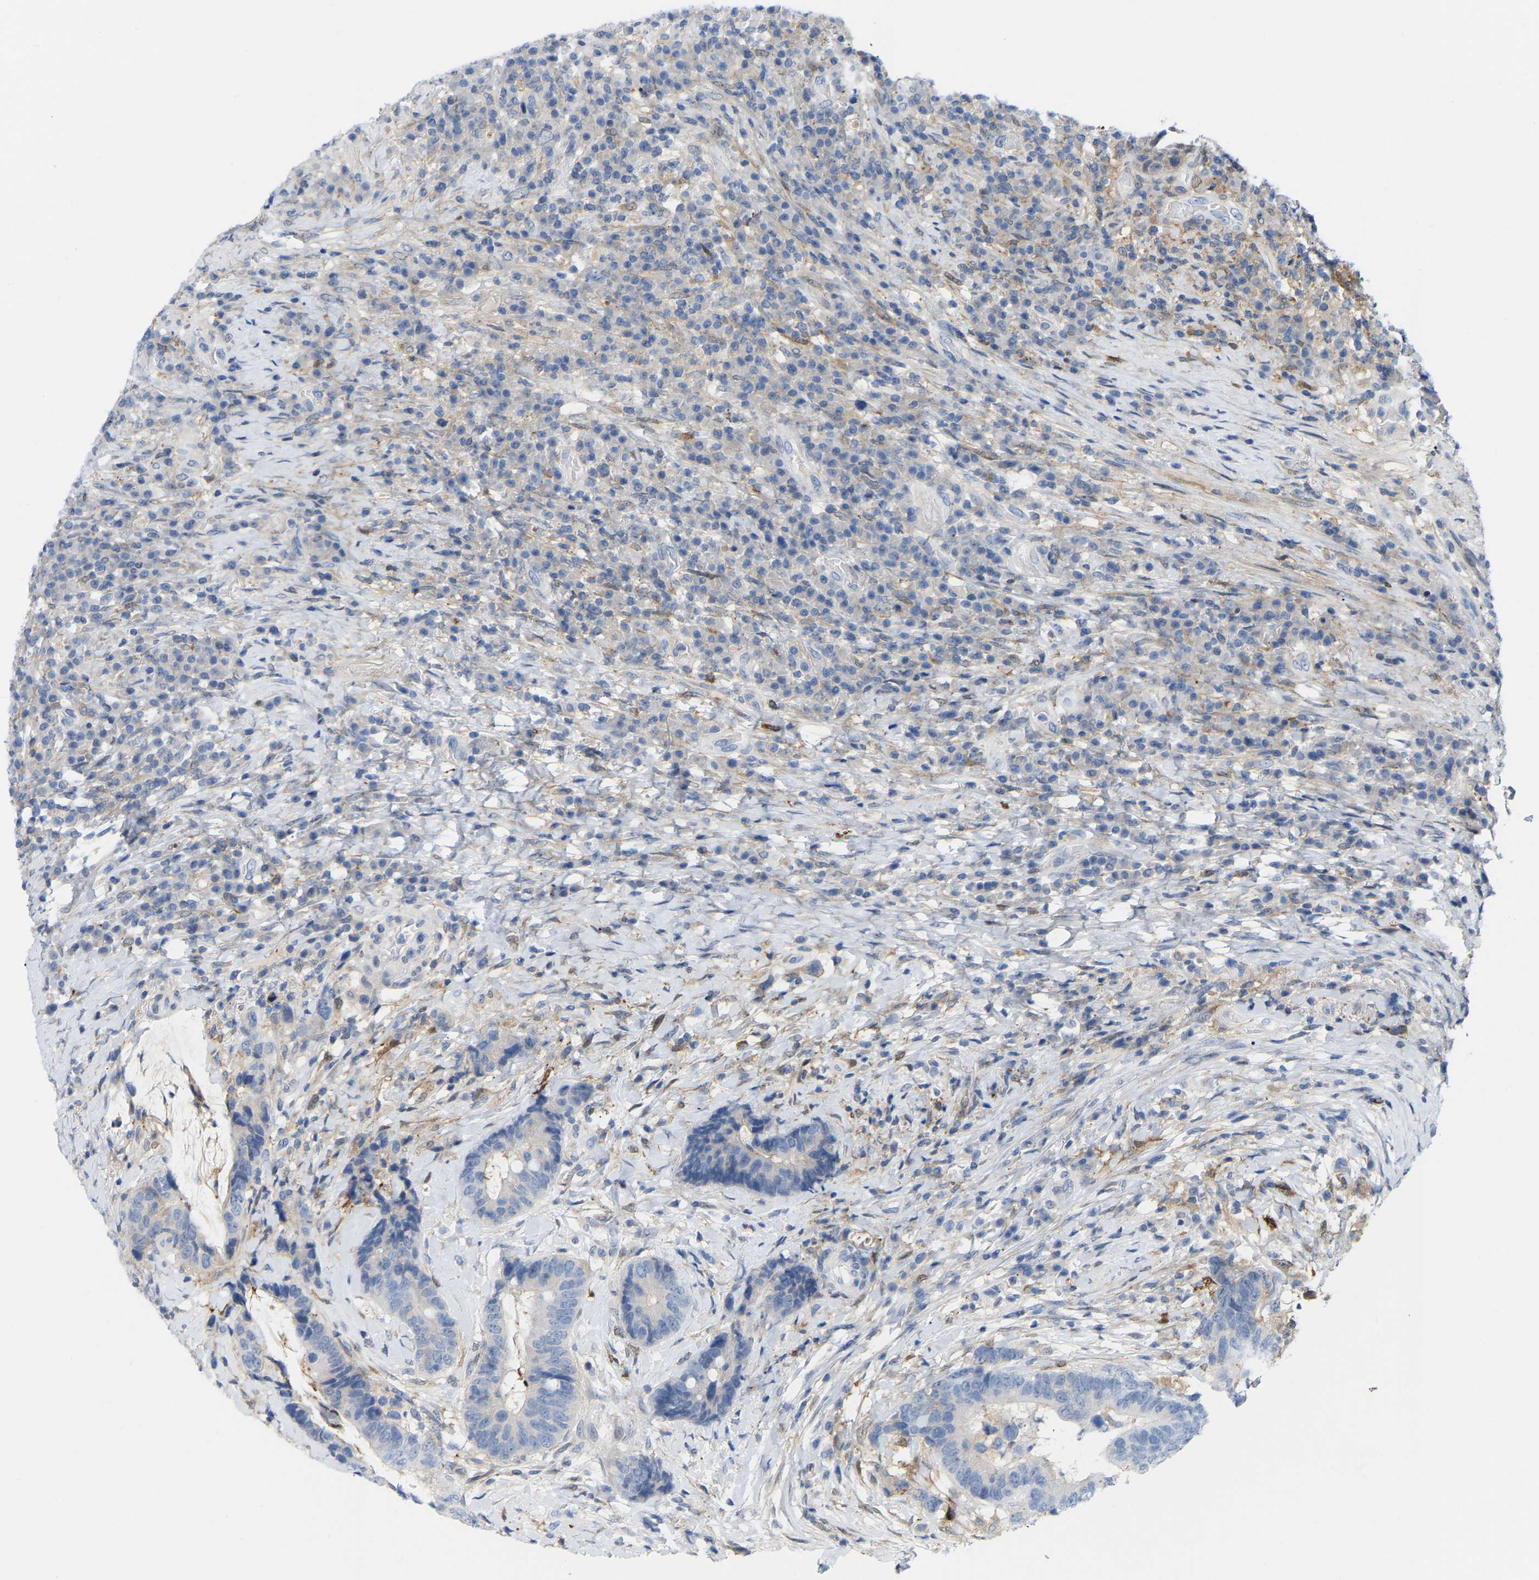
{"staining": {"intensity": "negative", "quantity": "none", "location": "none"}, "tissue": "colorectal cancer", "cell_type": "Tumor cells", "image_type": "cancer", "snomed": [{"axis": "morphology", "description": "Adenocarcinoma, NOS"}, {"axis": "topography", "description": "Rectum"}, {"axis": "topography", "description": "Anal"}], "caption": "DAB immunohistochemical staining of adenocarcinoma (colorectal) reveals no significant expression in tumor cells.", "gene": "ABTB2", "patient": {"sex": "female", "age": 89}}